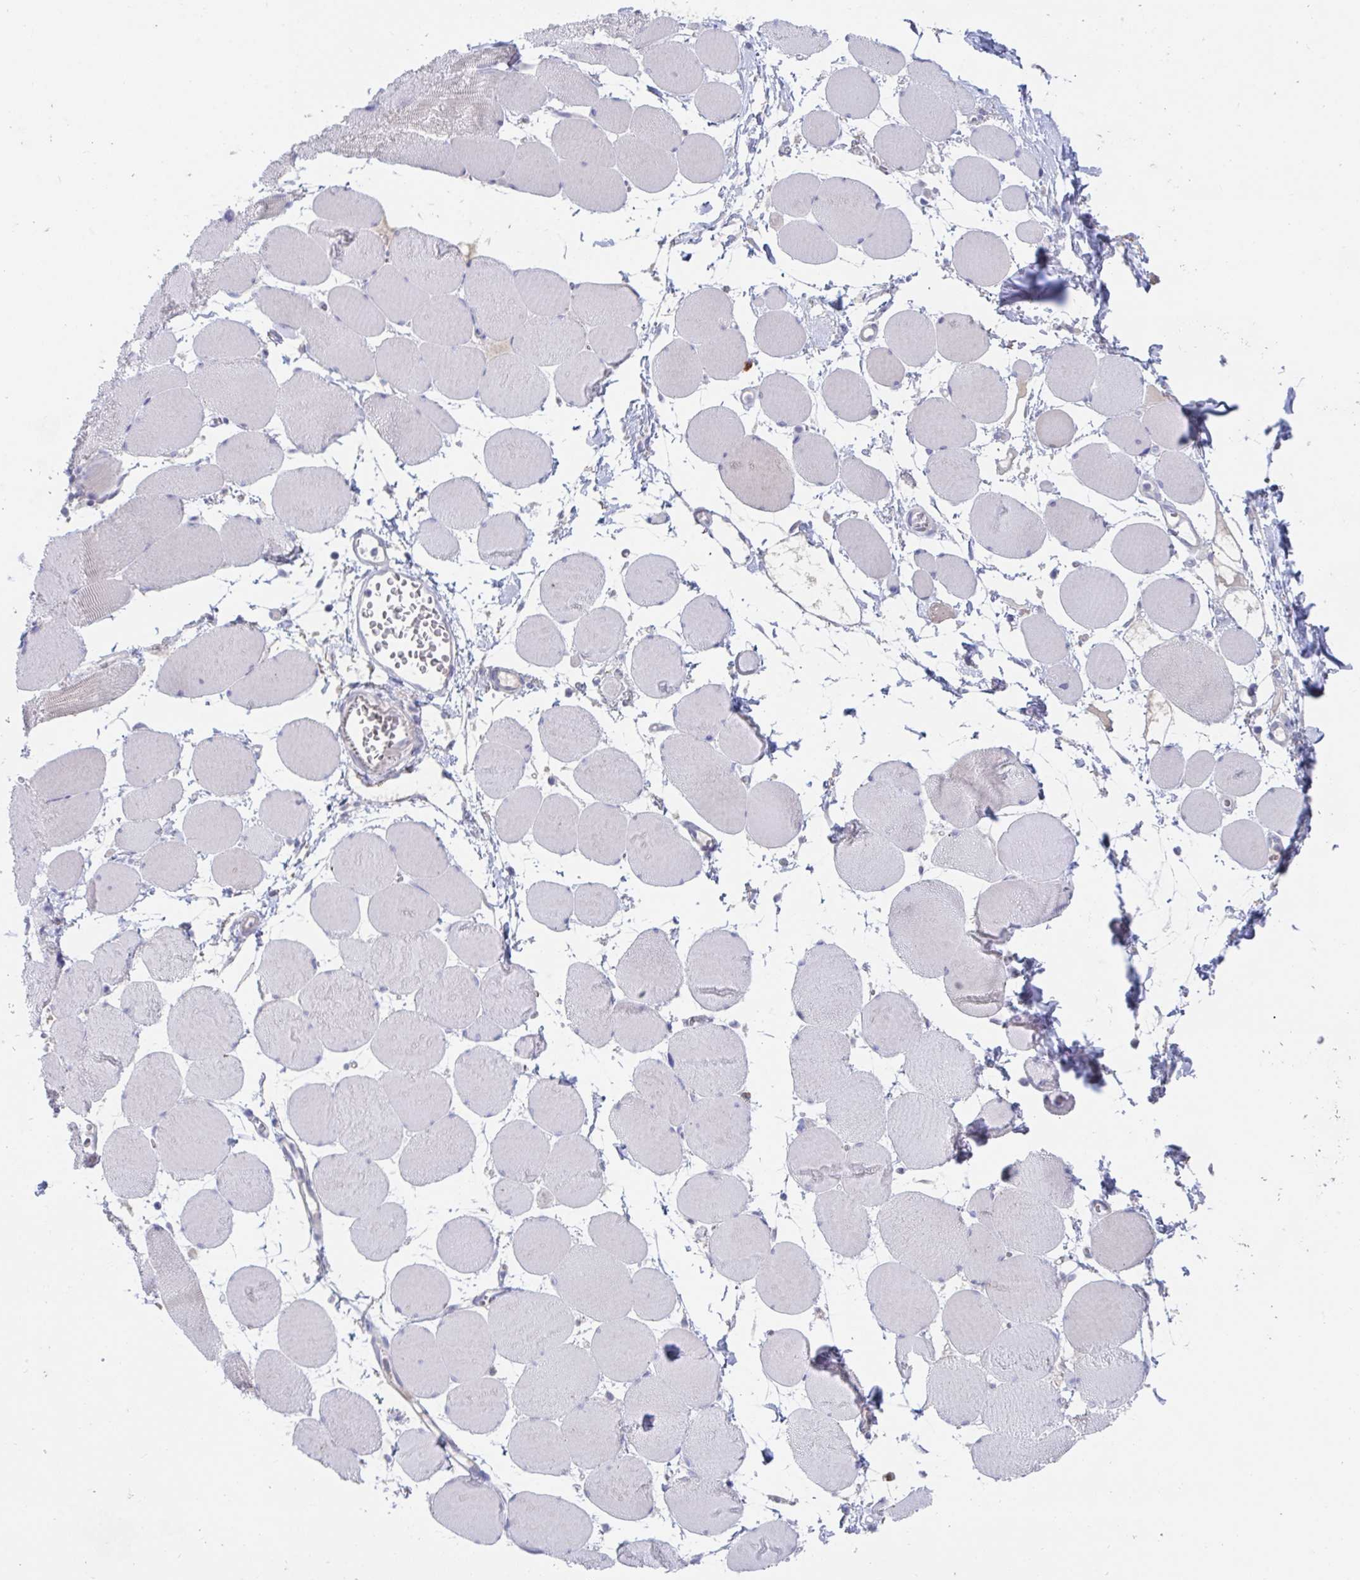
{"staining": {"intensity": "negative", "quantity": "none", "location": "none"}, "tissue": "skeletal muscle", "cell_type": "Myocytes", "image_type": "normal", "snomed": [{"axis": "morphology", "description": "Normal tissue, NOS"}, {"axis": "topography", "description": "Skeletal muscle"}], "caption": "This is an IHC photomicrograph of normal skeletal muscle. There is no staining in myocytes.", "gene": "KCNK5", "patient": {"sex": "female", "age": 75}}